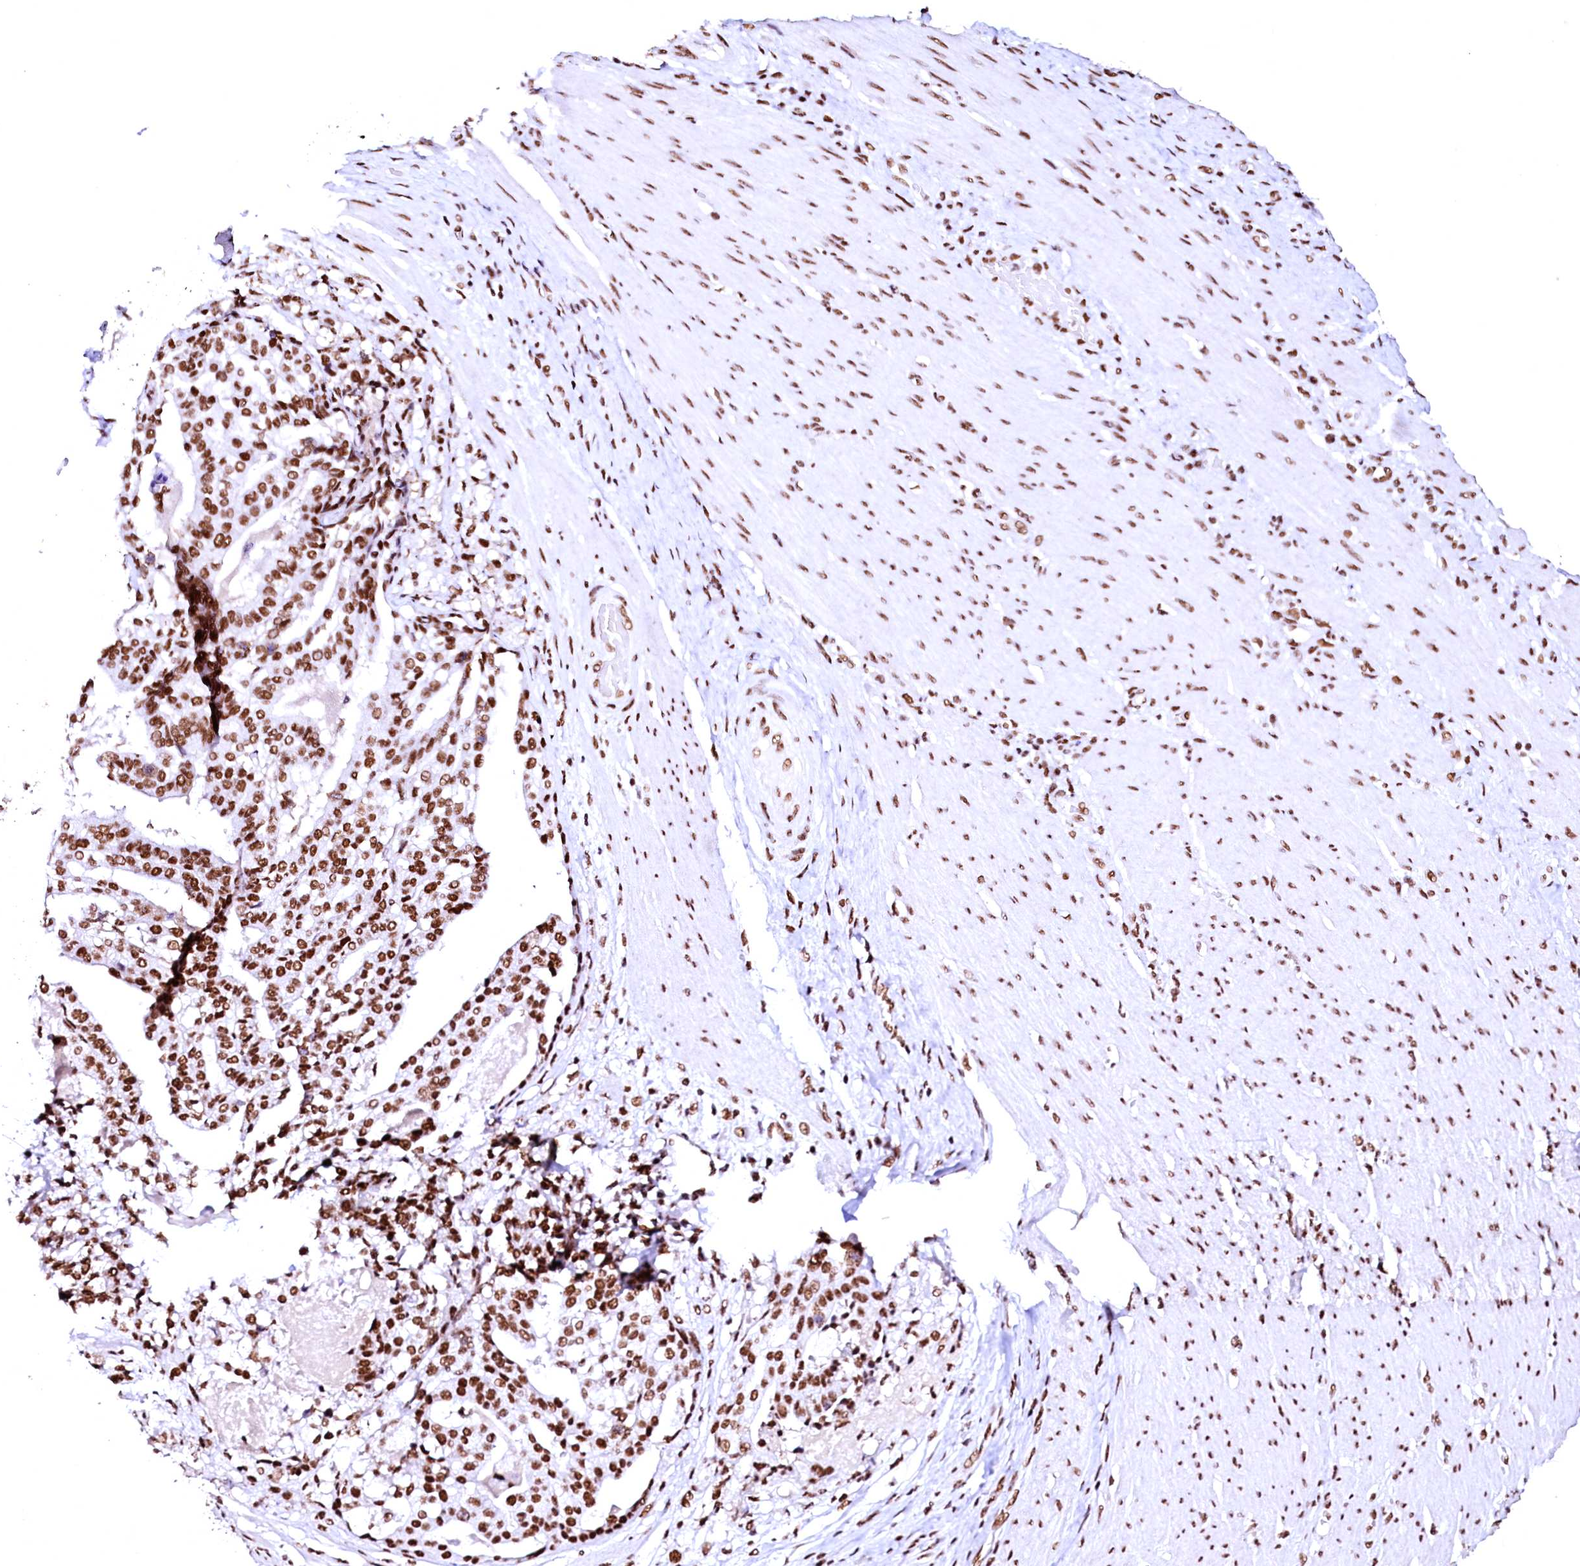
{"staining": {"intensity": "strong", "quantity": ">75%", "location": "nuclear"}, "tissue": "stomach cancer", "cell_type": "Tumor cells", "image_type": "cancer", "snomed": [{"axis": "morphology", "description": "Adenocarcinoma, NOS"}, {"axis": "topography", "description": "Stomach"}], "caption": "Stomach cancer (adenocarcinoma) stained for a protein (brown) shows strong nuclear positive staining in about >75% of tumor cells.", "gene": "CPSF6", "patient": {"sex": "male", "age": 48}}